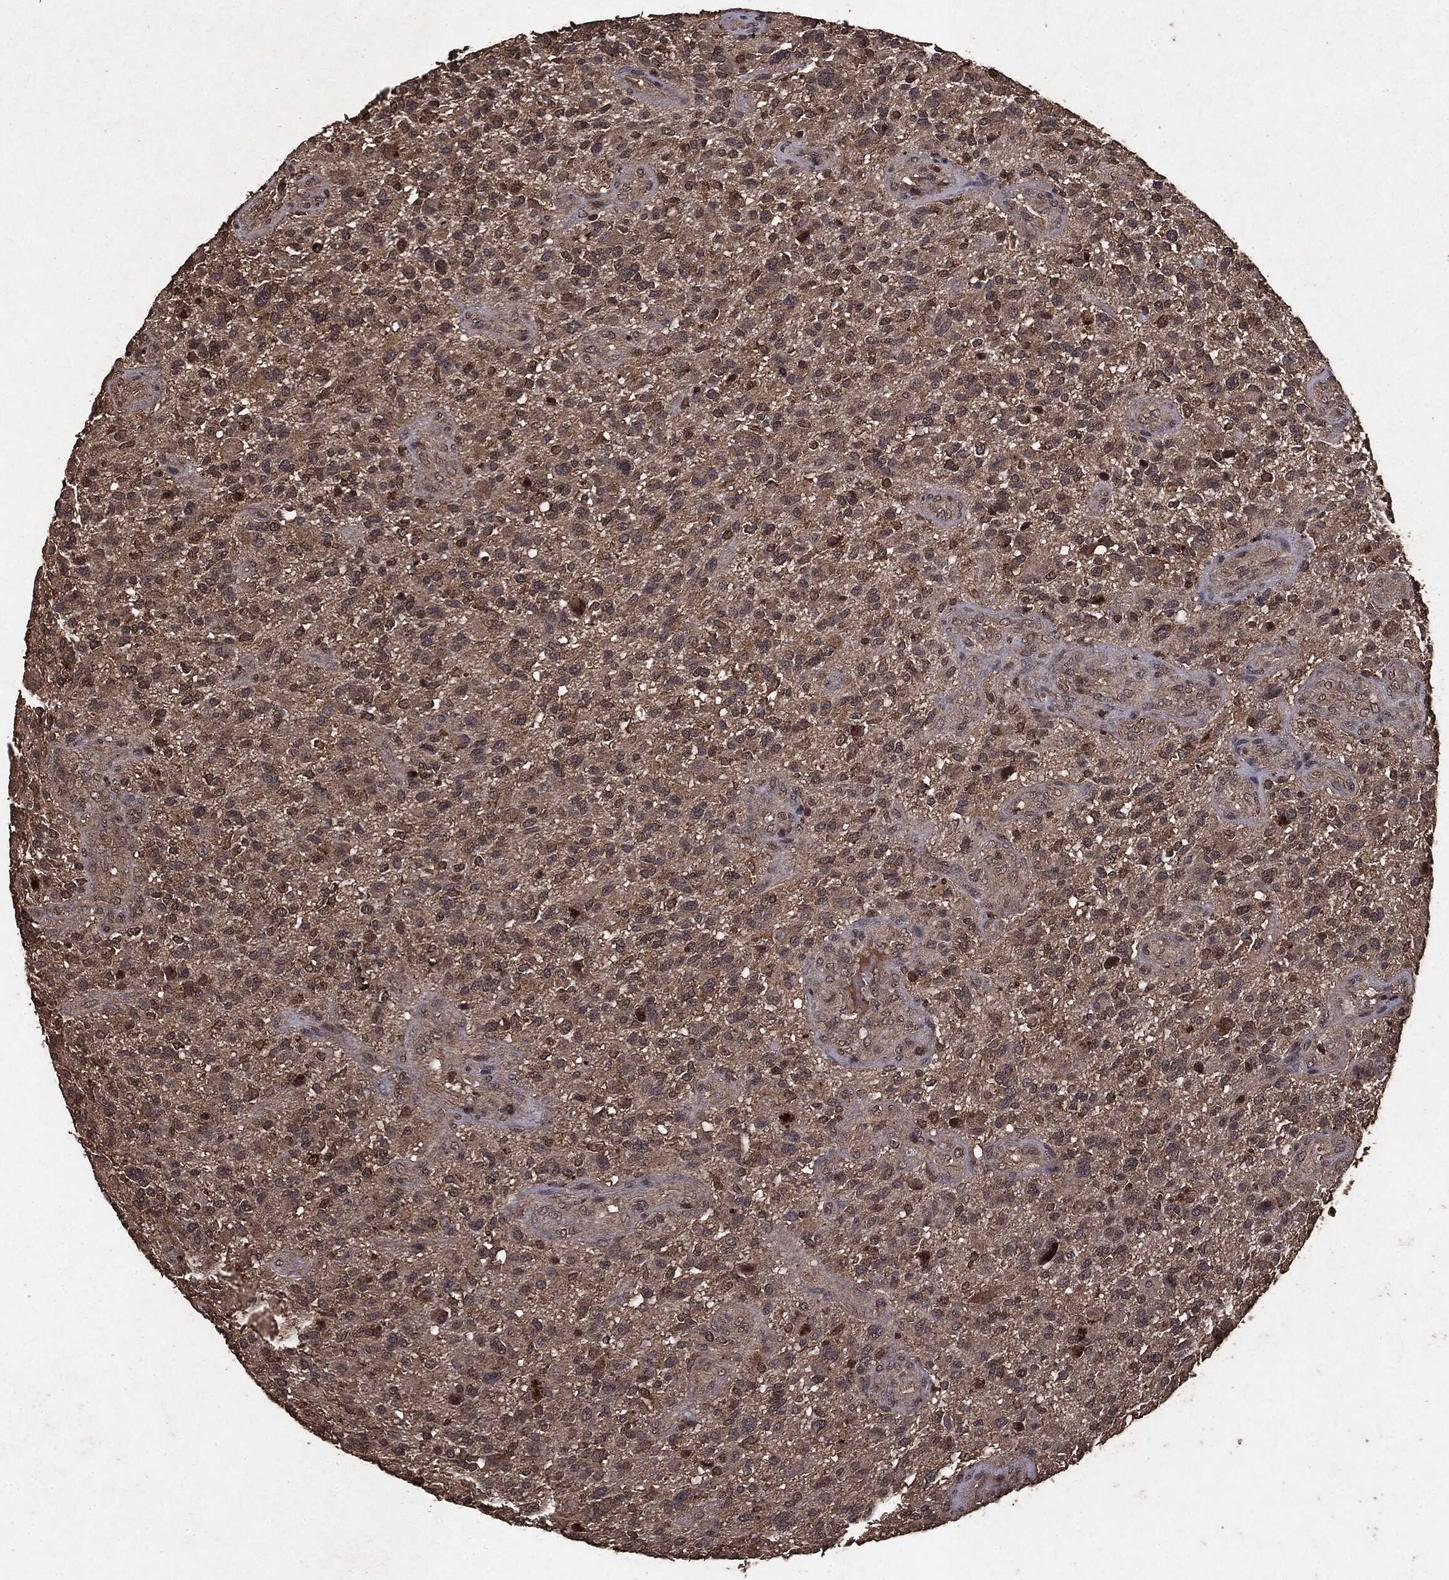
{"staining": {"intensity": "weak", "quantity": "25%-75%", "location": "cytoplasmic/membranous"}, "tissue": "glioma", "cell_type": "Tumor cells", "image_type": "cancer", "snomed": [{"axis": "morphology", "description": "Glioma, malignant, High grade"}, {"axis": "topography", "description": "Brain"}], "caption": "Weak cytoplasmic/membranous expression is appreciated in approximately 25%-75% of tumor cells in malignant glioma (high-grade). (brown staining indicates protein expression, while blue staining denotes nuclei).", "gene": "NME1", "patient": {"sex": "male", "age": 47}}